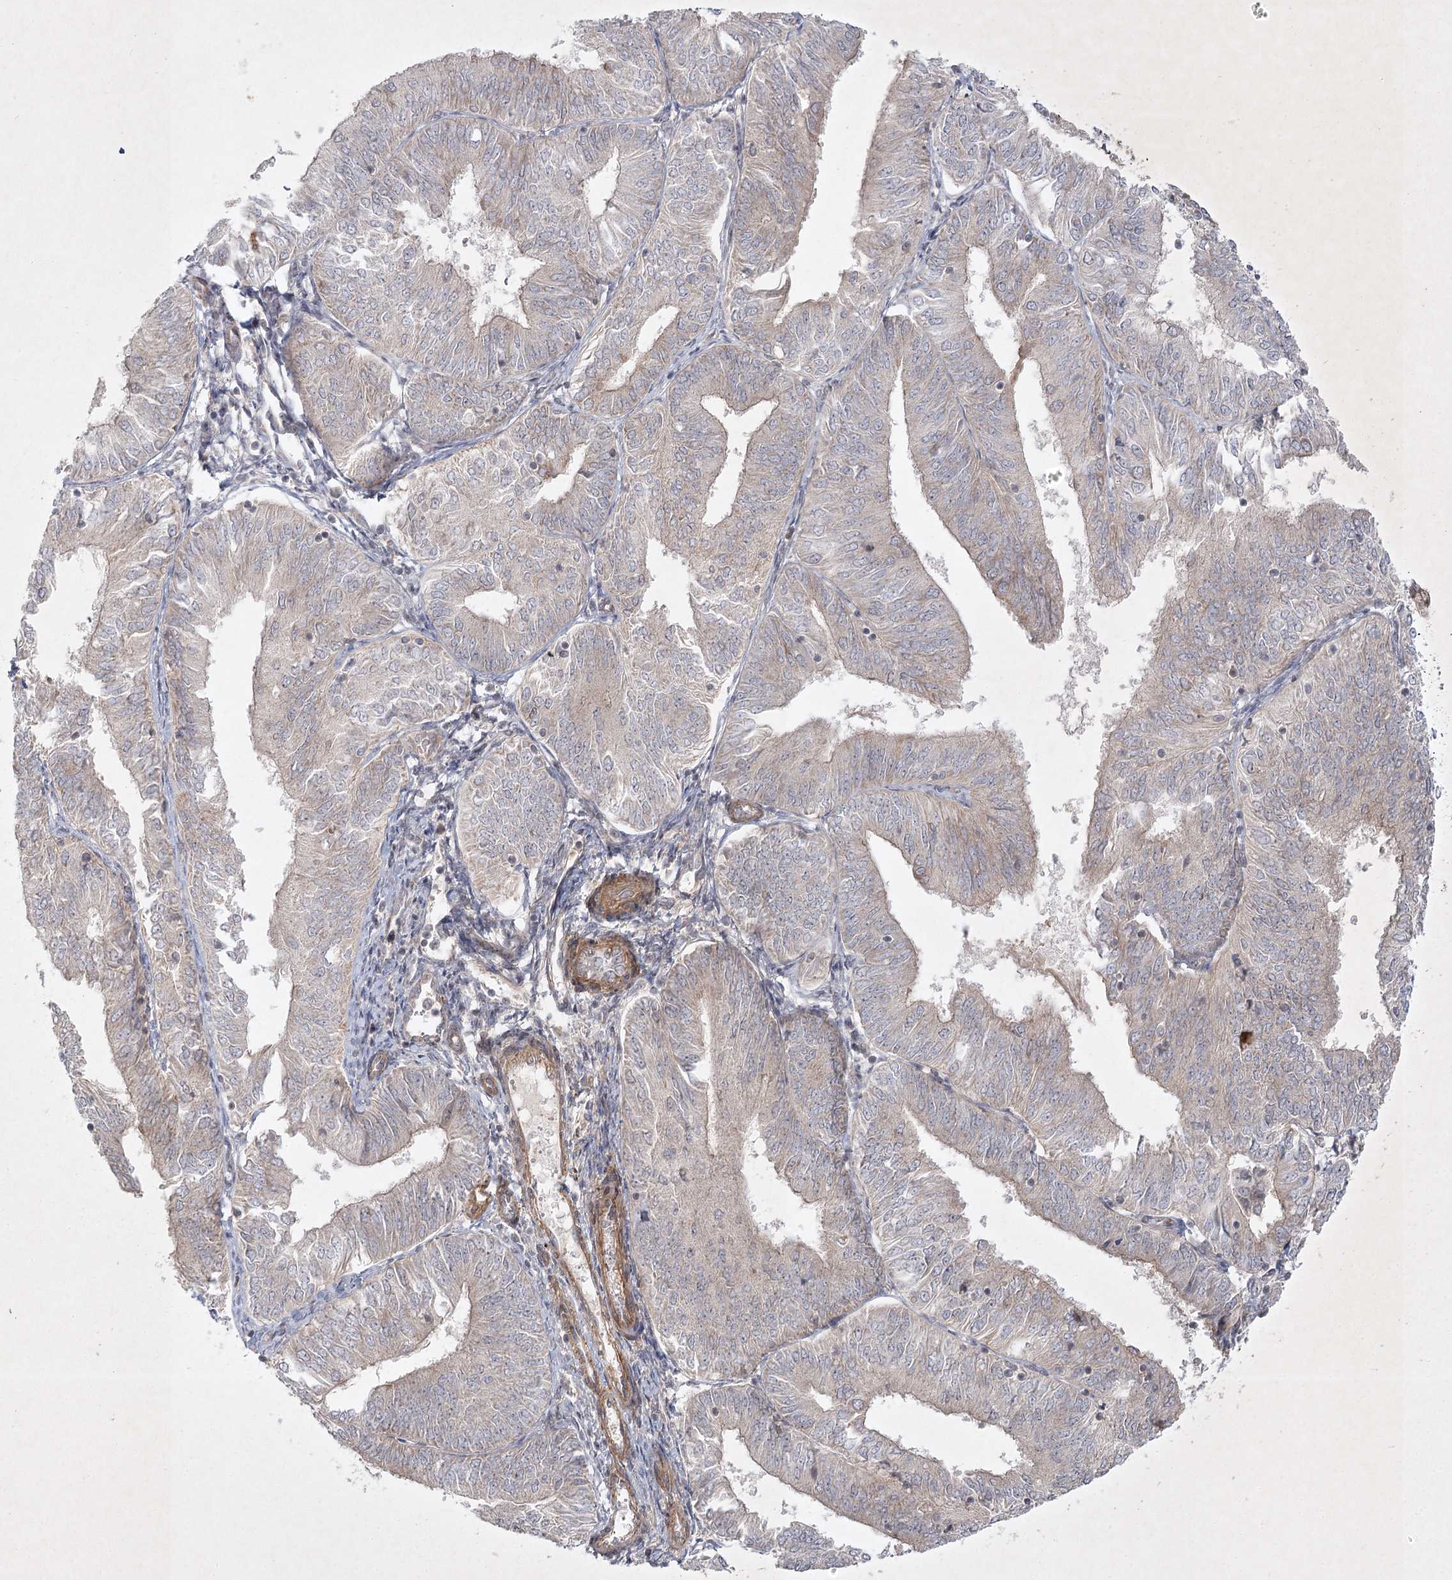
{"staining": {"intensity": "moderate", "quantity": "<25%", "location": "cytoplasmic/membranous"}, "tissue": "endometrial cancer", "cell_type": "Tumor cells", "image_type": "cancer", "snomed": [{"axis": "morphology", "description": "Adenocarcinoma, NOS"}, {"axis": "topography", "description": "Endometrium"}], "caption": "Immunohistochemical staining of human endometrial adenocarcinoma demonstrates moderate cytoplasmic/membranous protein staining in approximately <25% of tumor cells.", "gene": "SH2D3A", "patient": {"sex": "female", "age": 58}}